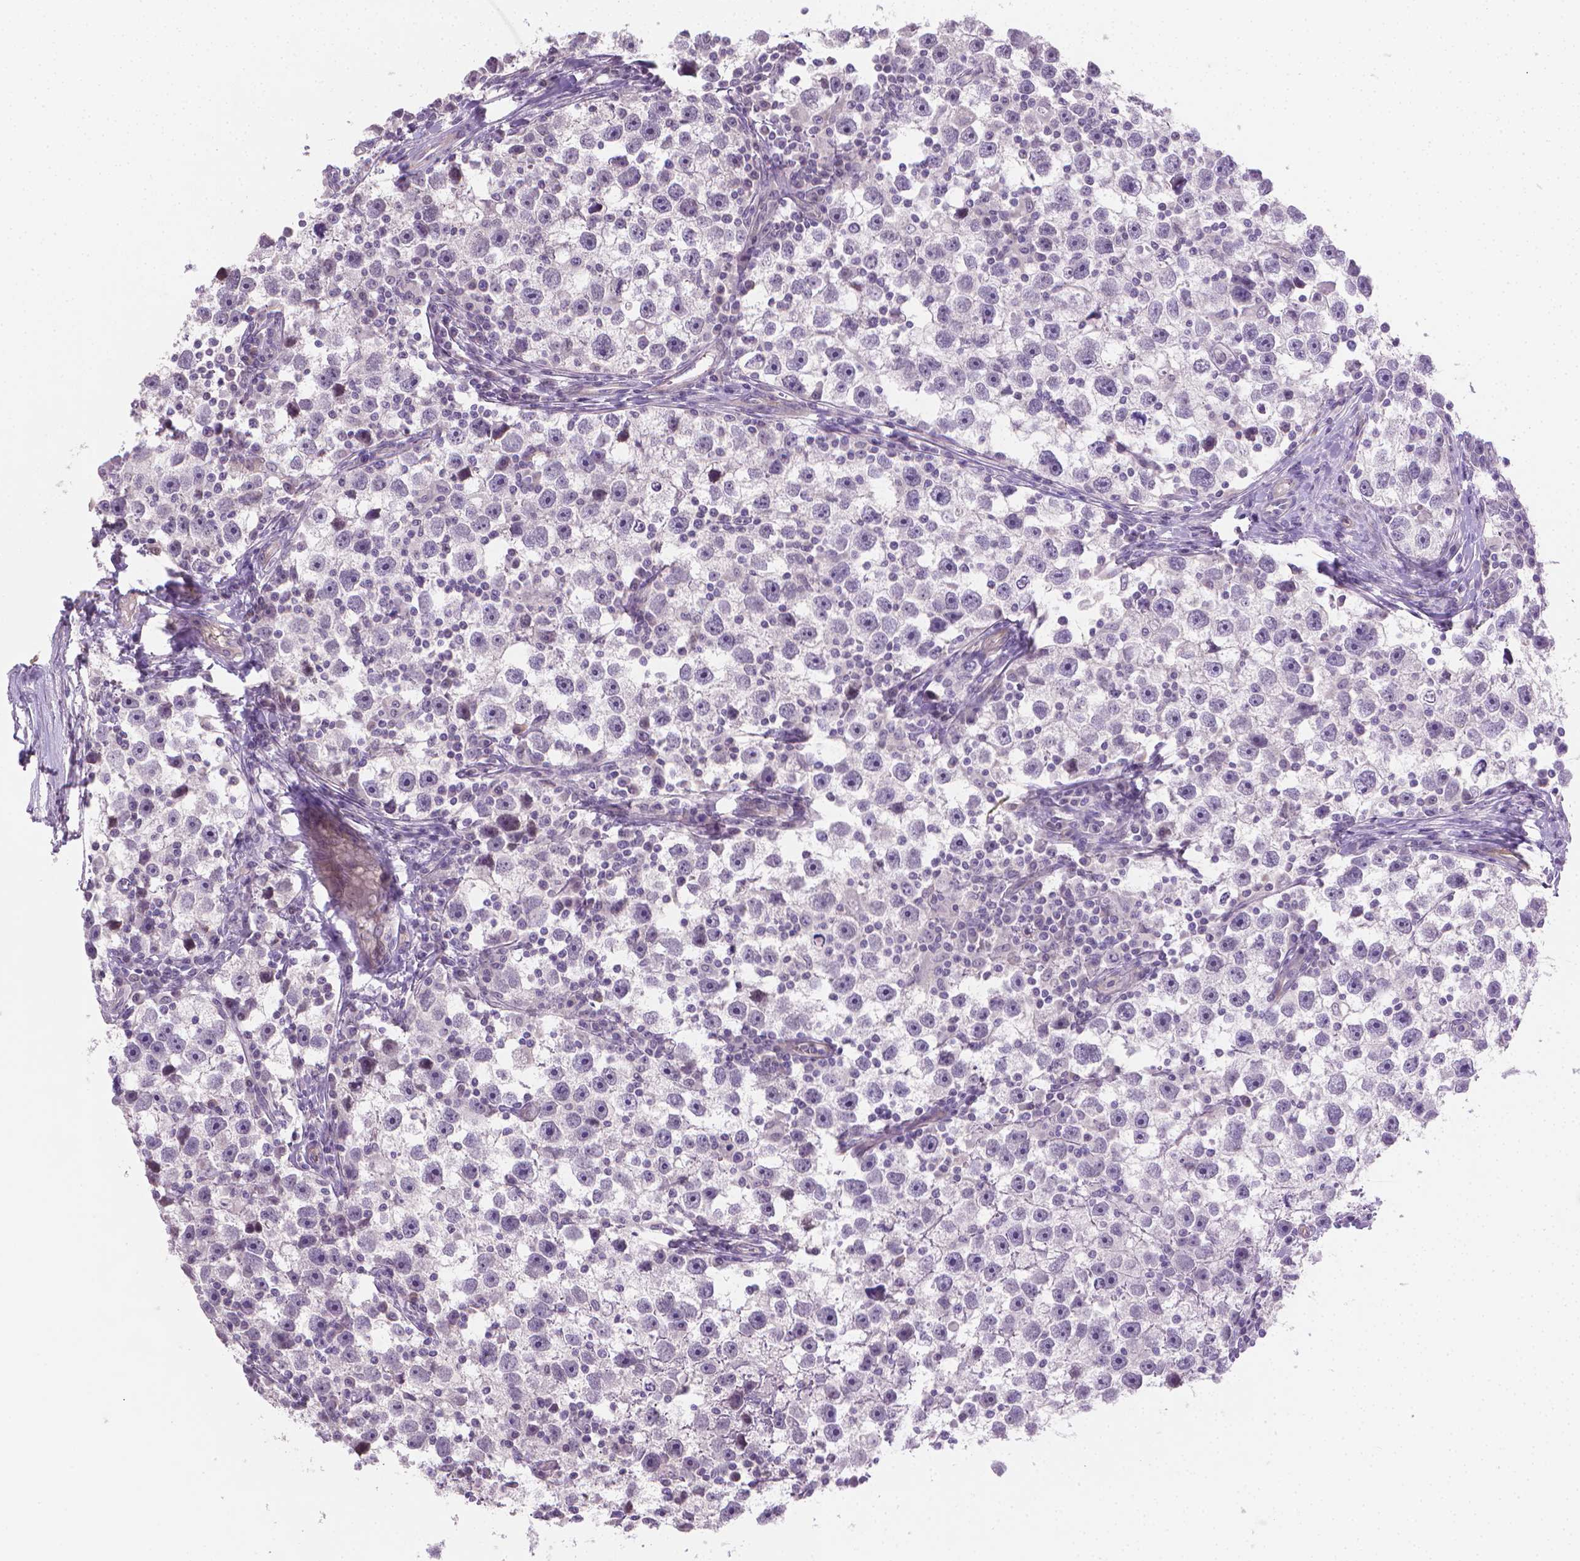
{"staining": {"intensity": "negative", "quantity": "none", "location": "none"}, "tissue": "testis cancer", "cell_type": "Tumor cells", "image_type": "cancer", "snomed": [{"axis": "morphology", "description": "Seminoma, NOS"}, {"axis": "topography", "description": "Testis"}], "caption": "Immunohistochemistry of seminoma (testis) demonstrates no expression in tumor cells.", "gene": "CLXN", "patient": {"sex": "male", "age": 30}}